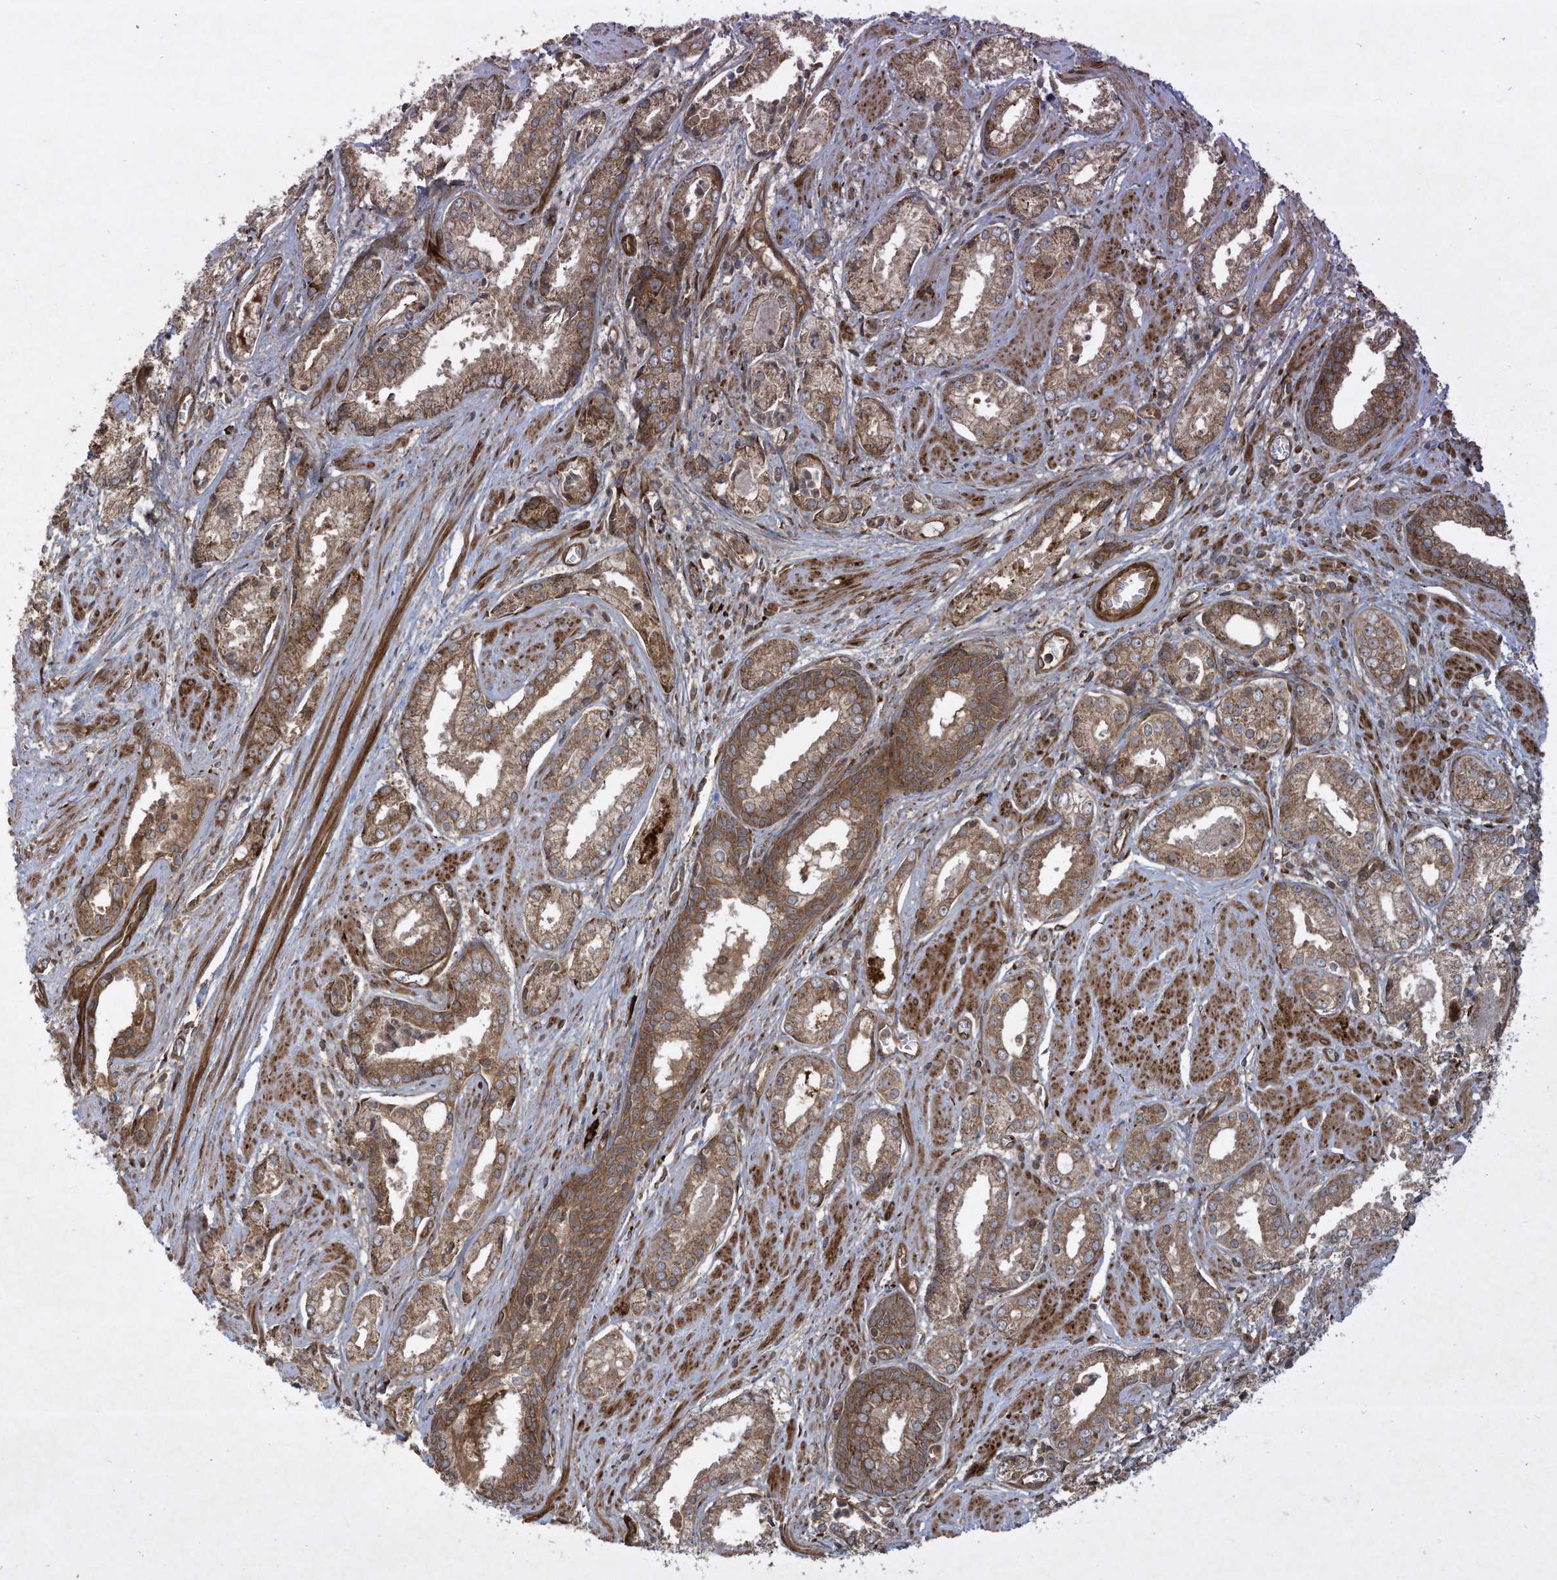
{"staining": {"intensity": "moderate", "quantity": ">75%", "location": "cytoplasmic/membranous"}, "tissue": "prostate cancer", "cell_type": "Tumor cells", "image_type": "cancer", "snomed": [{"axis": "morphology", "description": "Adenocarcinoma, Low grade"}, {"axis": "topography", "description": "Prostate"}], "caption": "IHC staining of prostate cancer, which exhibits medium levels of moderate cytoplasmic/membranous staining in approximately >75% of tumor cells indicating moderate cytoplasmic/membranous protein expression. The staining was performed using DAB (3,3'-diaminobenzidine) (brown) for protein detection and nuclei were counterstained in hematoxylin (blue).", "gene": "DDIT4", "patient": {"sex": "male", "age": 54}}